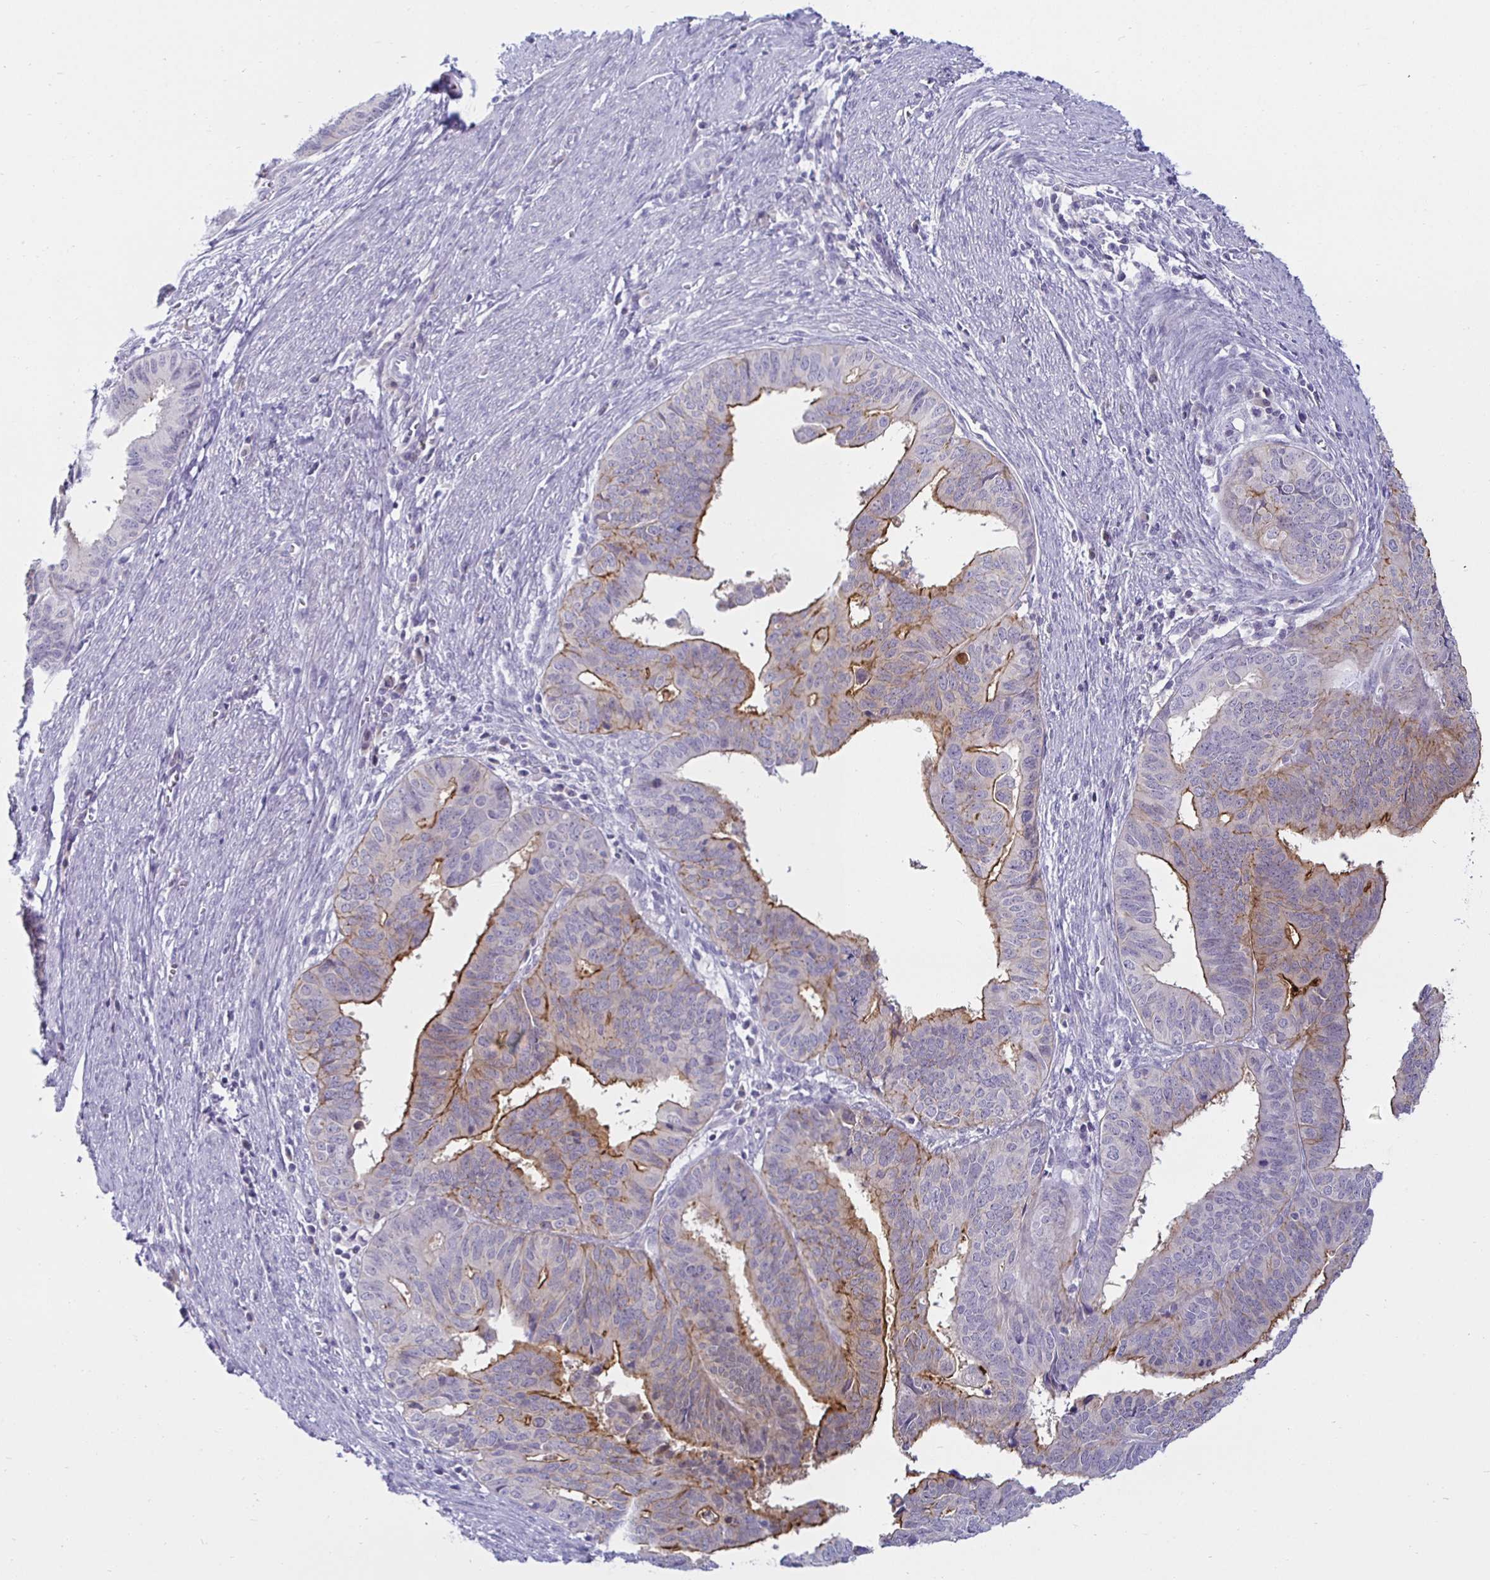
{"staining": {"intensity": "moderate", "quantity": "25%-75%", "location": "cytoplasmic/membranous"}, "tissue": "endometrial cancer", "cell_type": "Tumor cells", "image_type": "cancer", "snomed": [{"axis": "morphology", "description": "Adenocarcinoma, NOS"}, {"axis": "topography", "description": "Endometrium"}], "caption": "The photomicrograph demonstrates a brown stain indicating the presence of a protein in the cytoplasmic/membranous of tumor cells in endometrial cancer (adenocarcinoma). Using DAB (3,3'-diaminobenzidine) (brown) and hematoxylin (blue) stains, captured at high magnification using brightfield microscopy.", "gene": "MON2", "patient": {"sex": "female", "age": 65}}